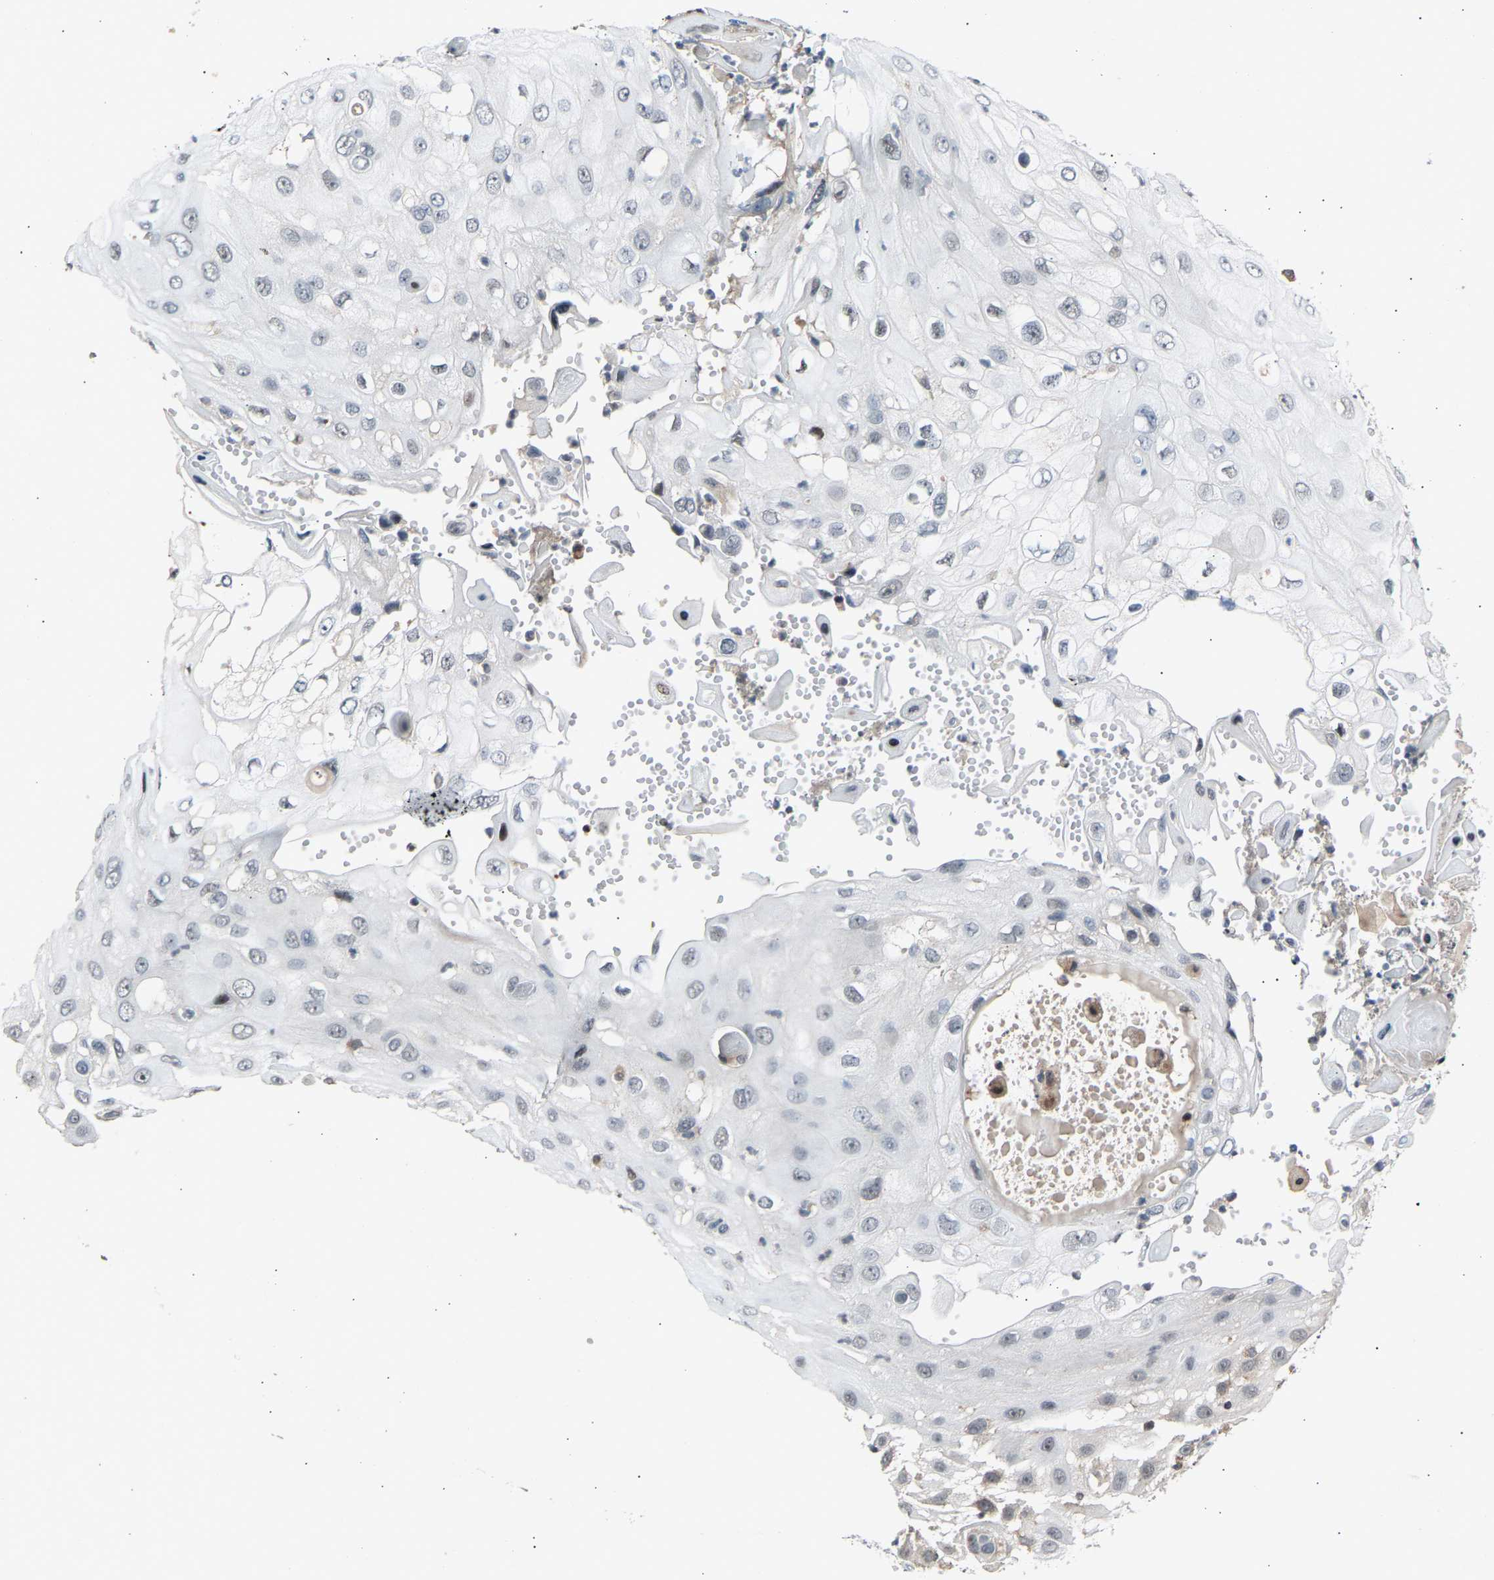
{"staining": {"intensity": "negative", "quantity": "none", "location": "none"}, "tissue": "skin cancer", "cell_type": "Tumor cells", "image_type": "cancer", "snomed": [{"axis": "morphology", "description": "Squamous cell carcinoma, NOS"}, {"axis": "topography", "description": "Skin"}], "caption": "The immunohistochemistry (IHC) image has no significant expression in tumor cells of skin squamous cell carcinoma tissue. The staining was performed using DAB to visualize the protein expression in brown, while the nuclei were stained in blue with hematoxylin (Magnification: 20x).", "gene": "SLIRP", "patient": {"sex": "female", "age": 44}}